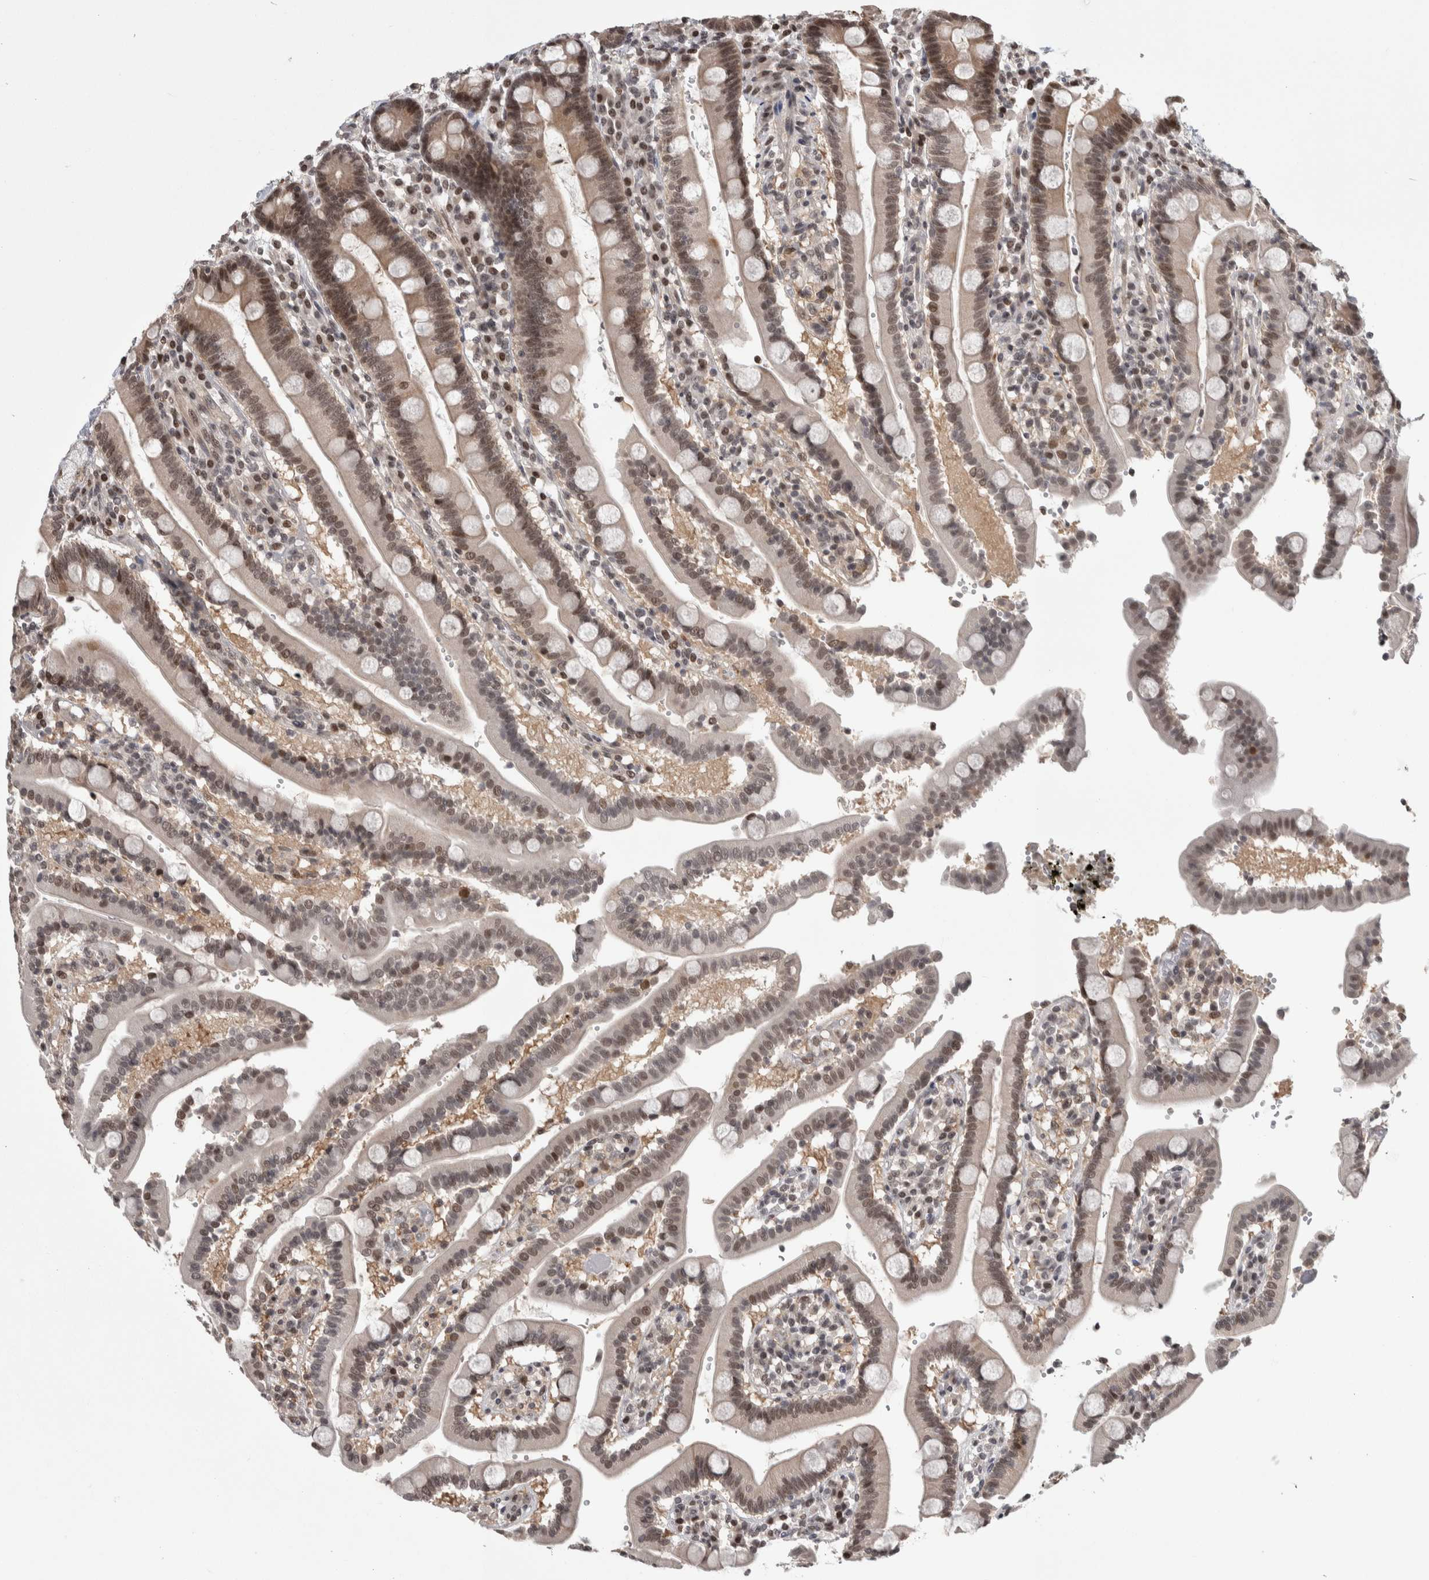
{"staining": {"intensity": "moderate", "quantity": "25%-75%", "location": "nuclear"}, "tissue": "duodenum", "cell_type": "Glandular cells", "image_type": "normal", "snomed": [{"axis": "morphology", "description": "Normal tissue, NOS"}, {"axis": "topography", "description": "Small intestine, NOS"}], "caption": "Glandular cells exhibit moderate nuclear positivity in about 25%-75% of cells in benign duodenum. The staining was performed using DAB (3,3'-diaminobenzidine) to visualize the protein expression in brown, while the nuclei were stained in blue with hematoxylin (Magnification: 20x).", "gene": "ZSCAN21", "patient": {"sex": "female", "age": 71}}